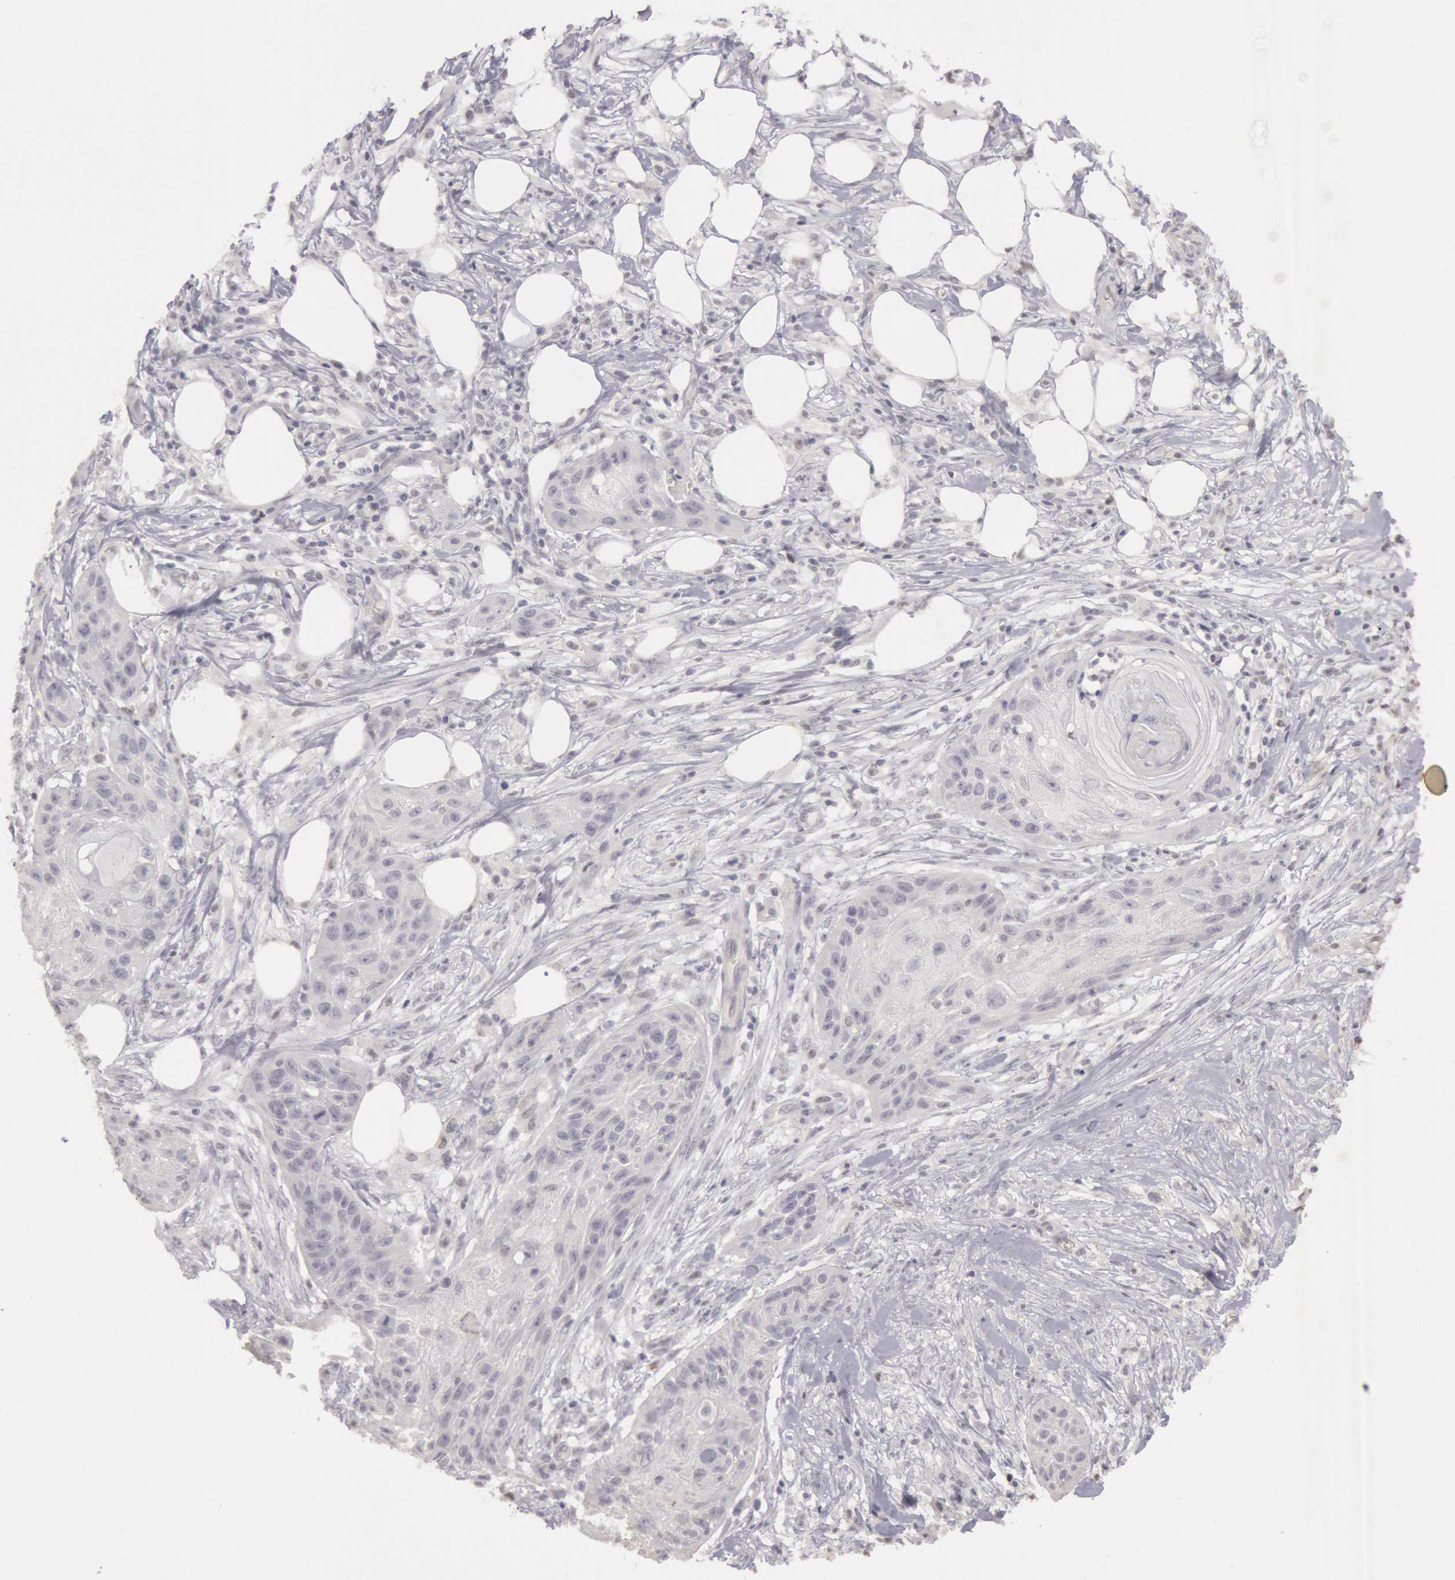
{"staining": {"intensity": "negative", "quantity": "none", "location": "none"}, "tissue": "skin cancer", "cell_type": "Tumor cells", "image_type": "cancer", "snomed": [{"axis": "morphology", "description": "Squamous cell carcinoma, NOS"}, {"axis": "topography", "description": "Skin"}], "caption": "Skin cancer stained for a protein using immunohistochemistry exhibits no positivity tumor cells.", "gene": "RIMBP3C", "patient": {"sex": "female", "age": 88}}